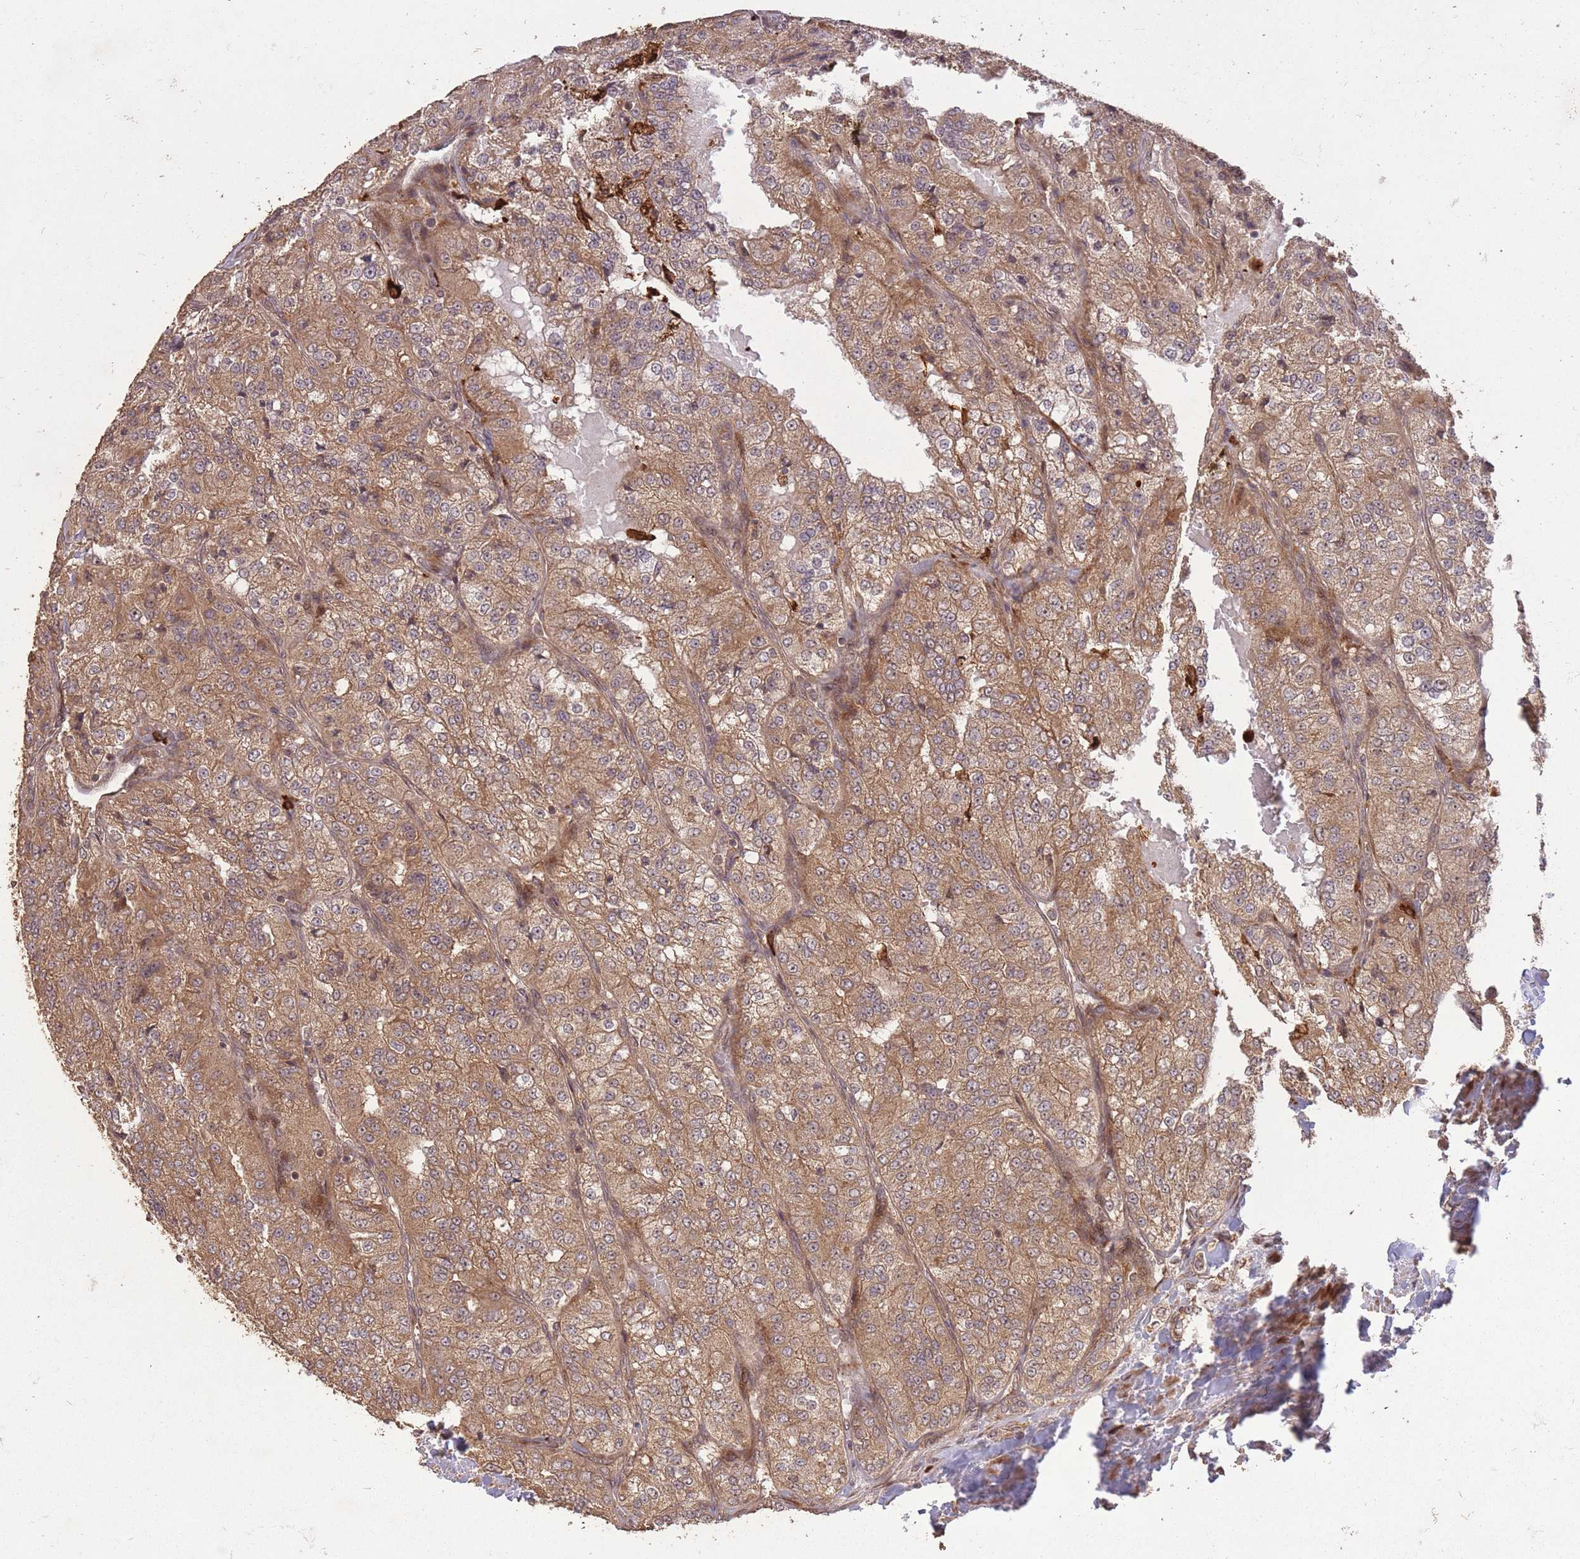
{"staining": {"intensity": "moderate", "quantity": ">75%", "location": "cytoplasmic/membranous,nuclear"}, "tissue": "renal cancer", "cell_type": "Tumor cells", "image_type": "cancer", "snomed": [{"axis": "morphology", "description": "Adenocarcinoma, NOS"}, {"axis": "topography", "description": "Kidney"}], "caption": "Renal cancer (adenocarcinoma) stained with immunohistochemistry (IHC) shows moderate cytoplasmic/membranous and nuclear positivity in approximately >75% of tumor cells. The protein of interest is stained brown, and the nuclei are stained in blue (DAB IHC with brightfield microscopy, high magnification).", "gene": "ERBB3", "patient": {"sex": "female", "age": 63}}